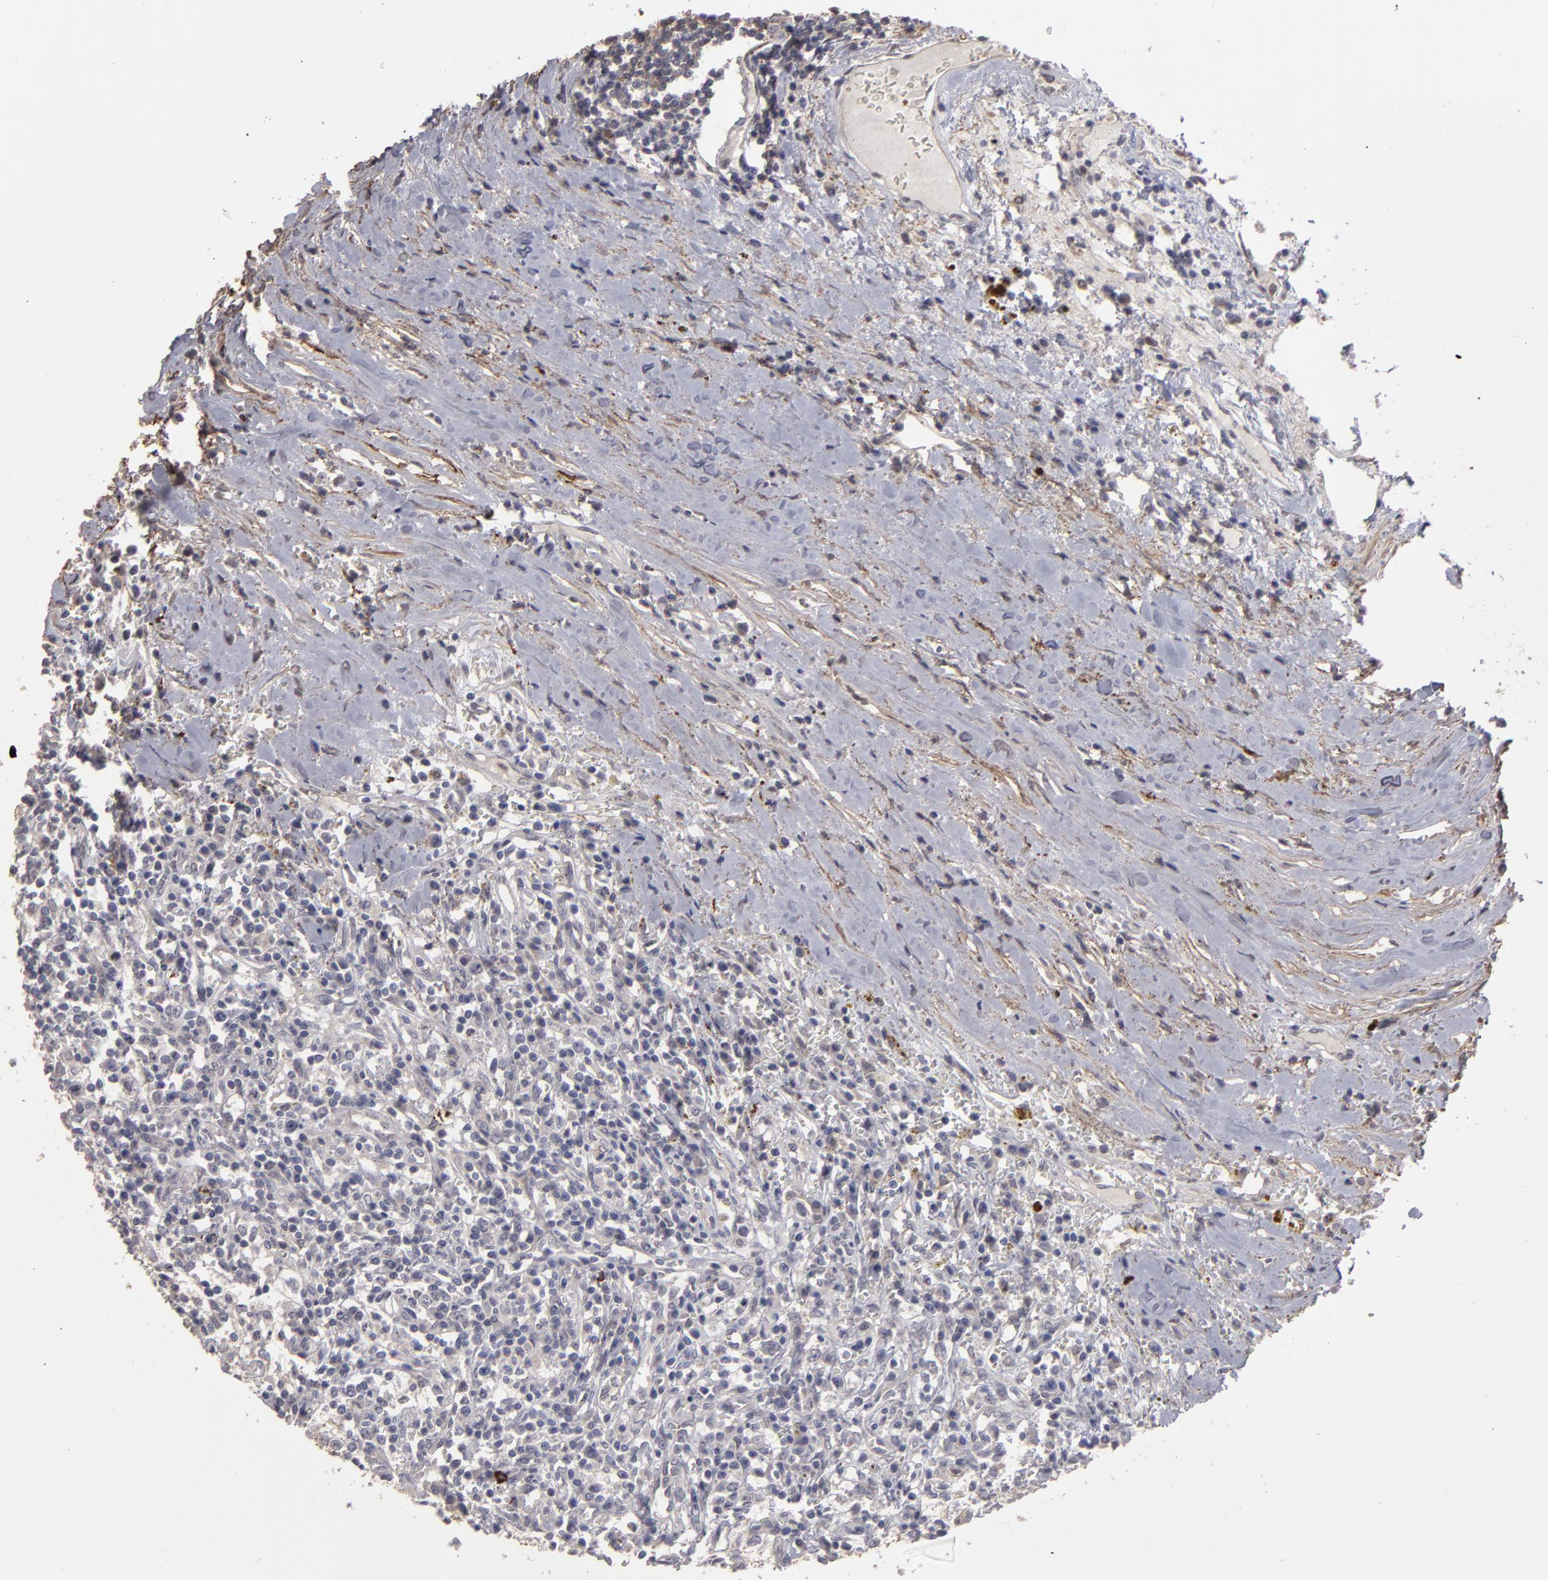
{"staining": {"intensity": "negative", "quantity": "none", "location": "none"}, "tissue": "renal cancer", "cell_type": "Tumor cells", "image_type": "cancer", "snomed": [{"axis": "morphology", "description": "Adenocarcinoma, NOS"}, {"axis": "topography", "description": "Kidney"}], "caption": "Immunohistochemistry (IHC) of renal cancer (adenocarcinoma) demonstrates no positivity in tumor cells.", "gene": "CD55", "patient": {"sex": "male", "age": 82}}